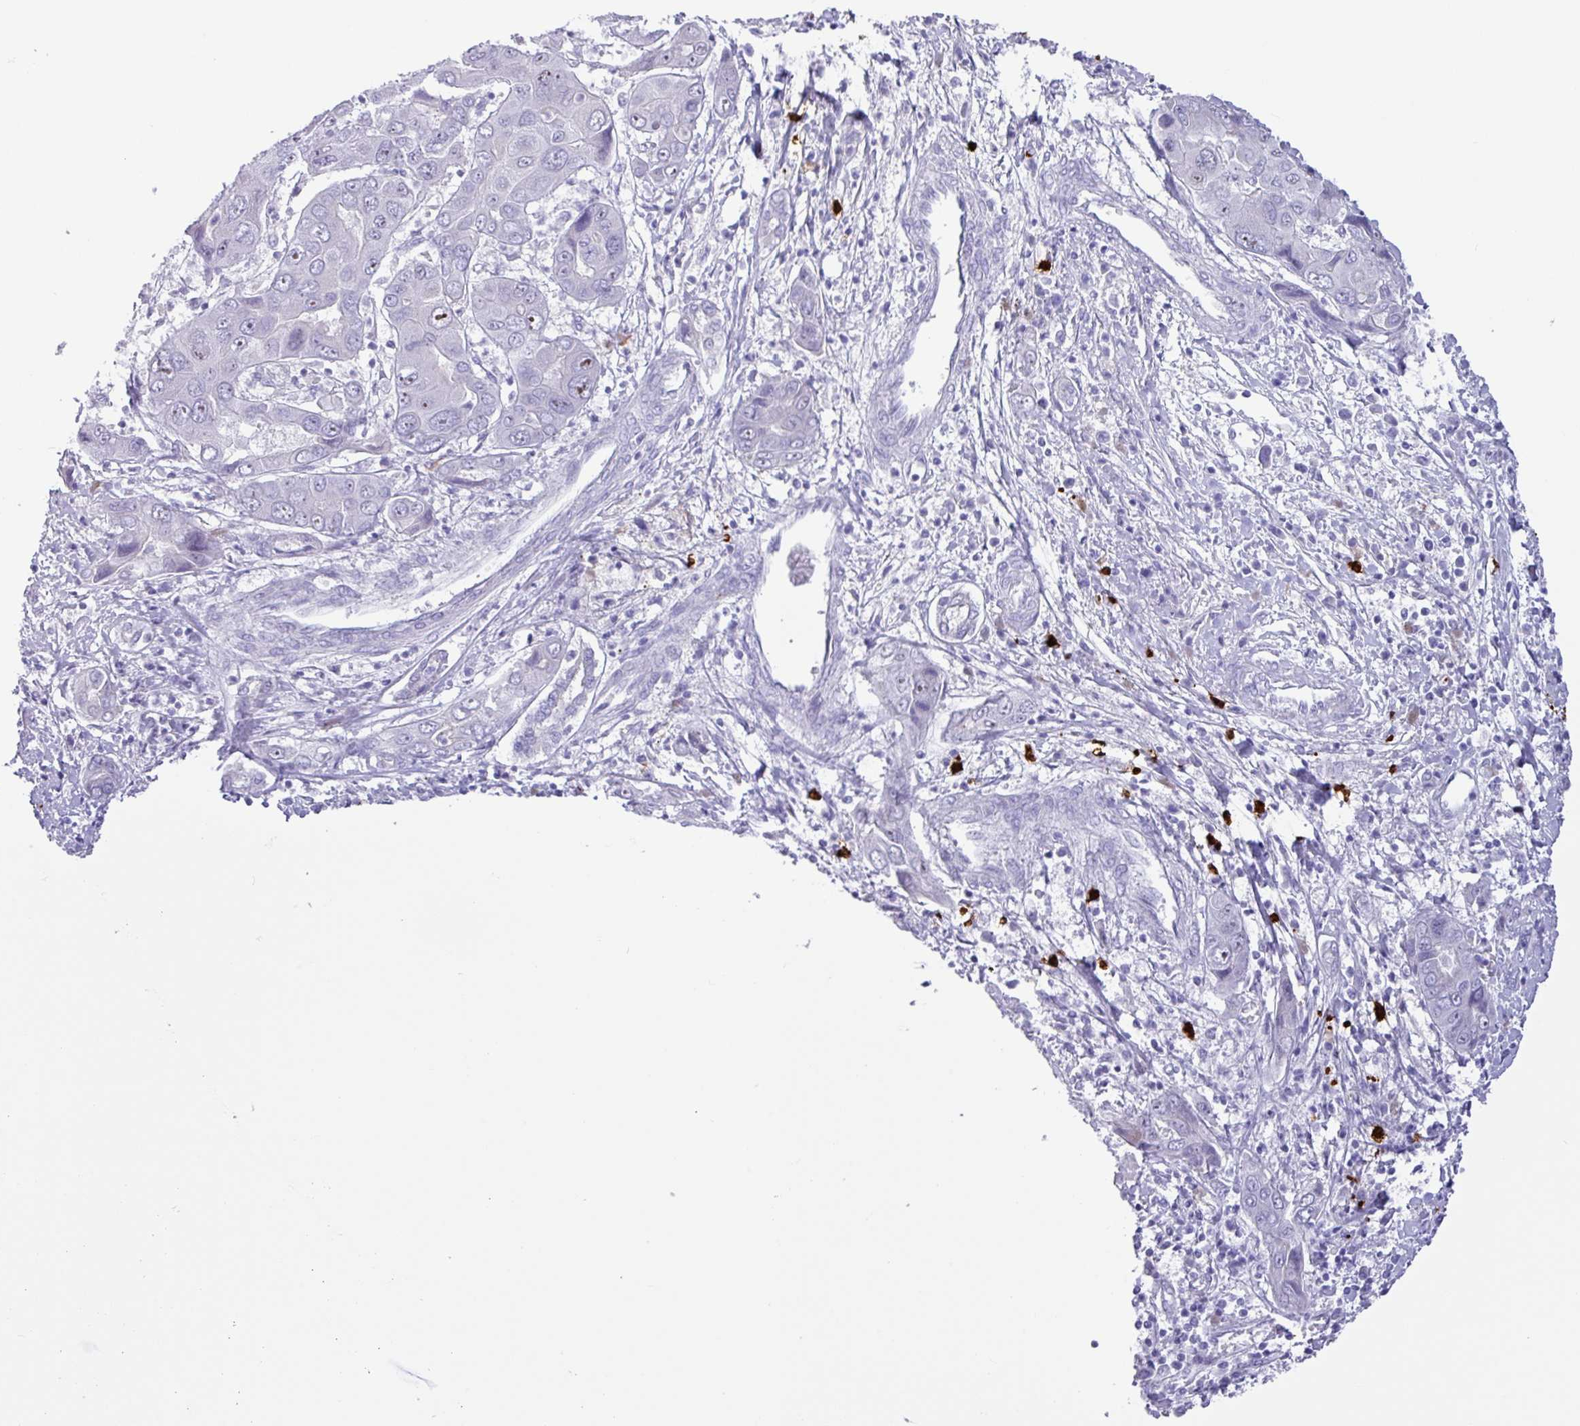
{"staining": {"intensity": "moderate", "quantity": "<25%", "location": "nuclear"}, "tissue": "liver cancer", "cell_type": "Tumor cells", "image_type": "cancer", "snomed": [{"axis": "morphology", "description": "Cholangiocarcinoma"}, {"axis": "topography", "description": "Liver"}], "caption": "Protein expression analysis of liver cancer displays moderate nuclear positivity in about <25% of tumor cells.", "gene": "MRM2", "patient": {"sex": "male", "age": 67}}